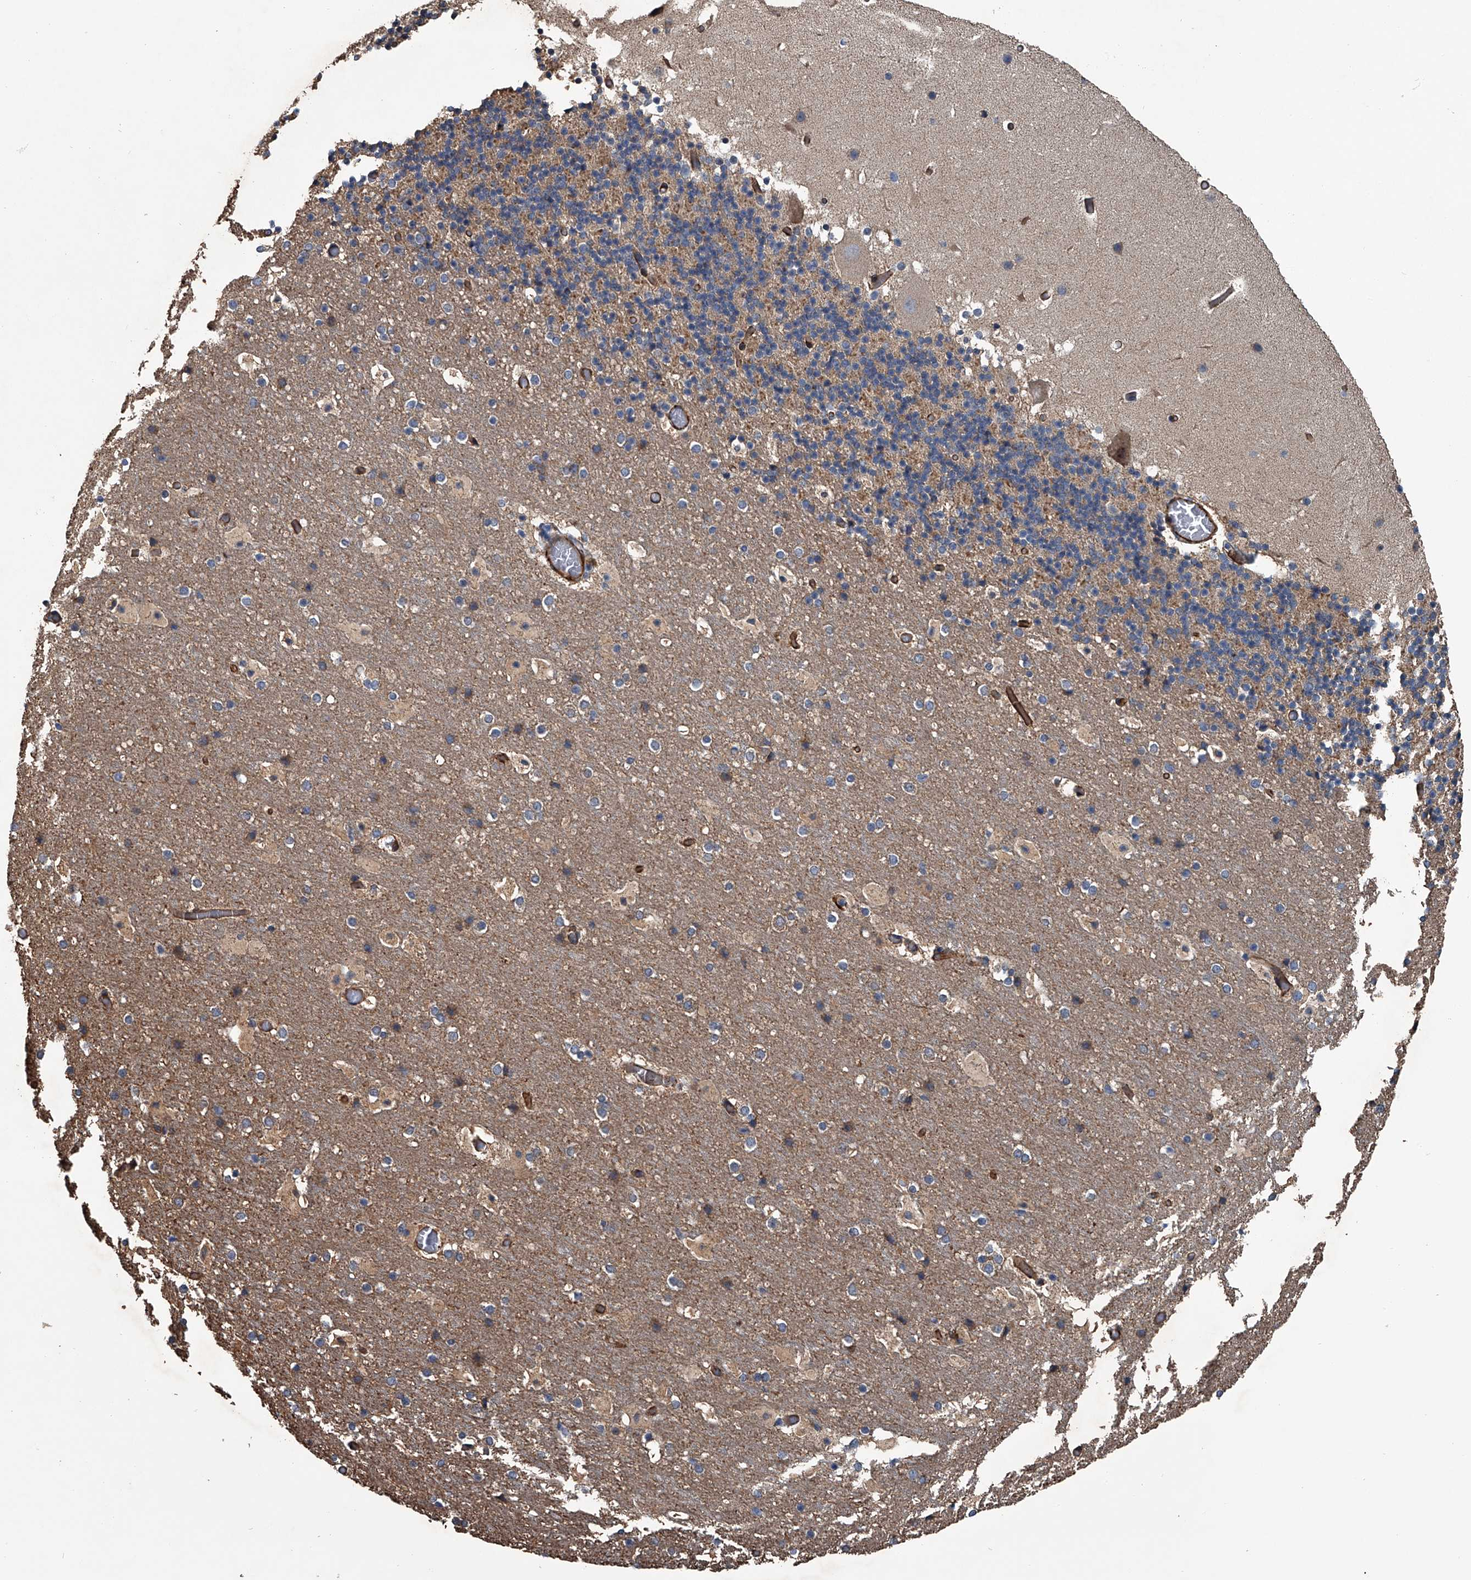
{"staining": {"intensity": "negative", "quantity": "none", "location": "none"}, "tissue": "cerebellum", "cell_type": "Cells in granular layer", "image_type": "normal", "snomed": [{"axis": "morphology", "description": "Normal tissue, NOS"}, {"axis": "topography", "description": "Cerebellum"}], "caption": "DAB (3,3'-diaminobenzidine) immunohistochemical staining of normal cerebellum demonstrates no significant staining in cells in granular layer. The staining is performed using DAB brown chromogen with nuclei counter-stained in using hematoxylin.", "gene": "LDLRAD2", "patient": {"sex": "male", "age": 57}}